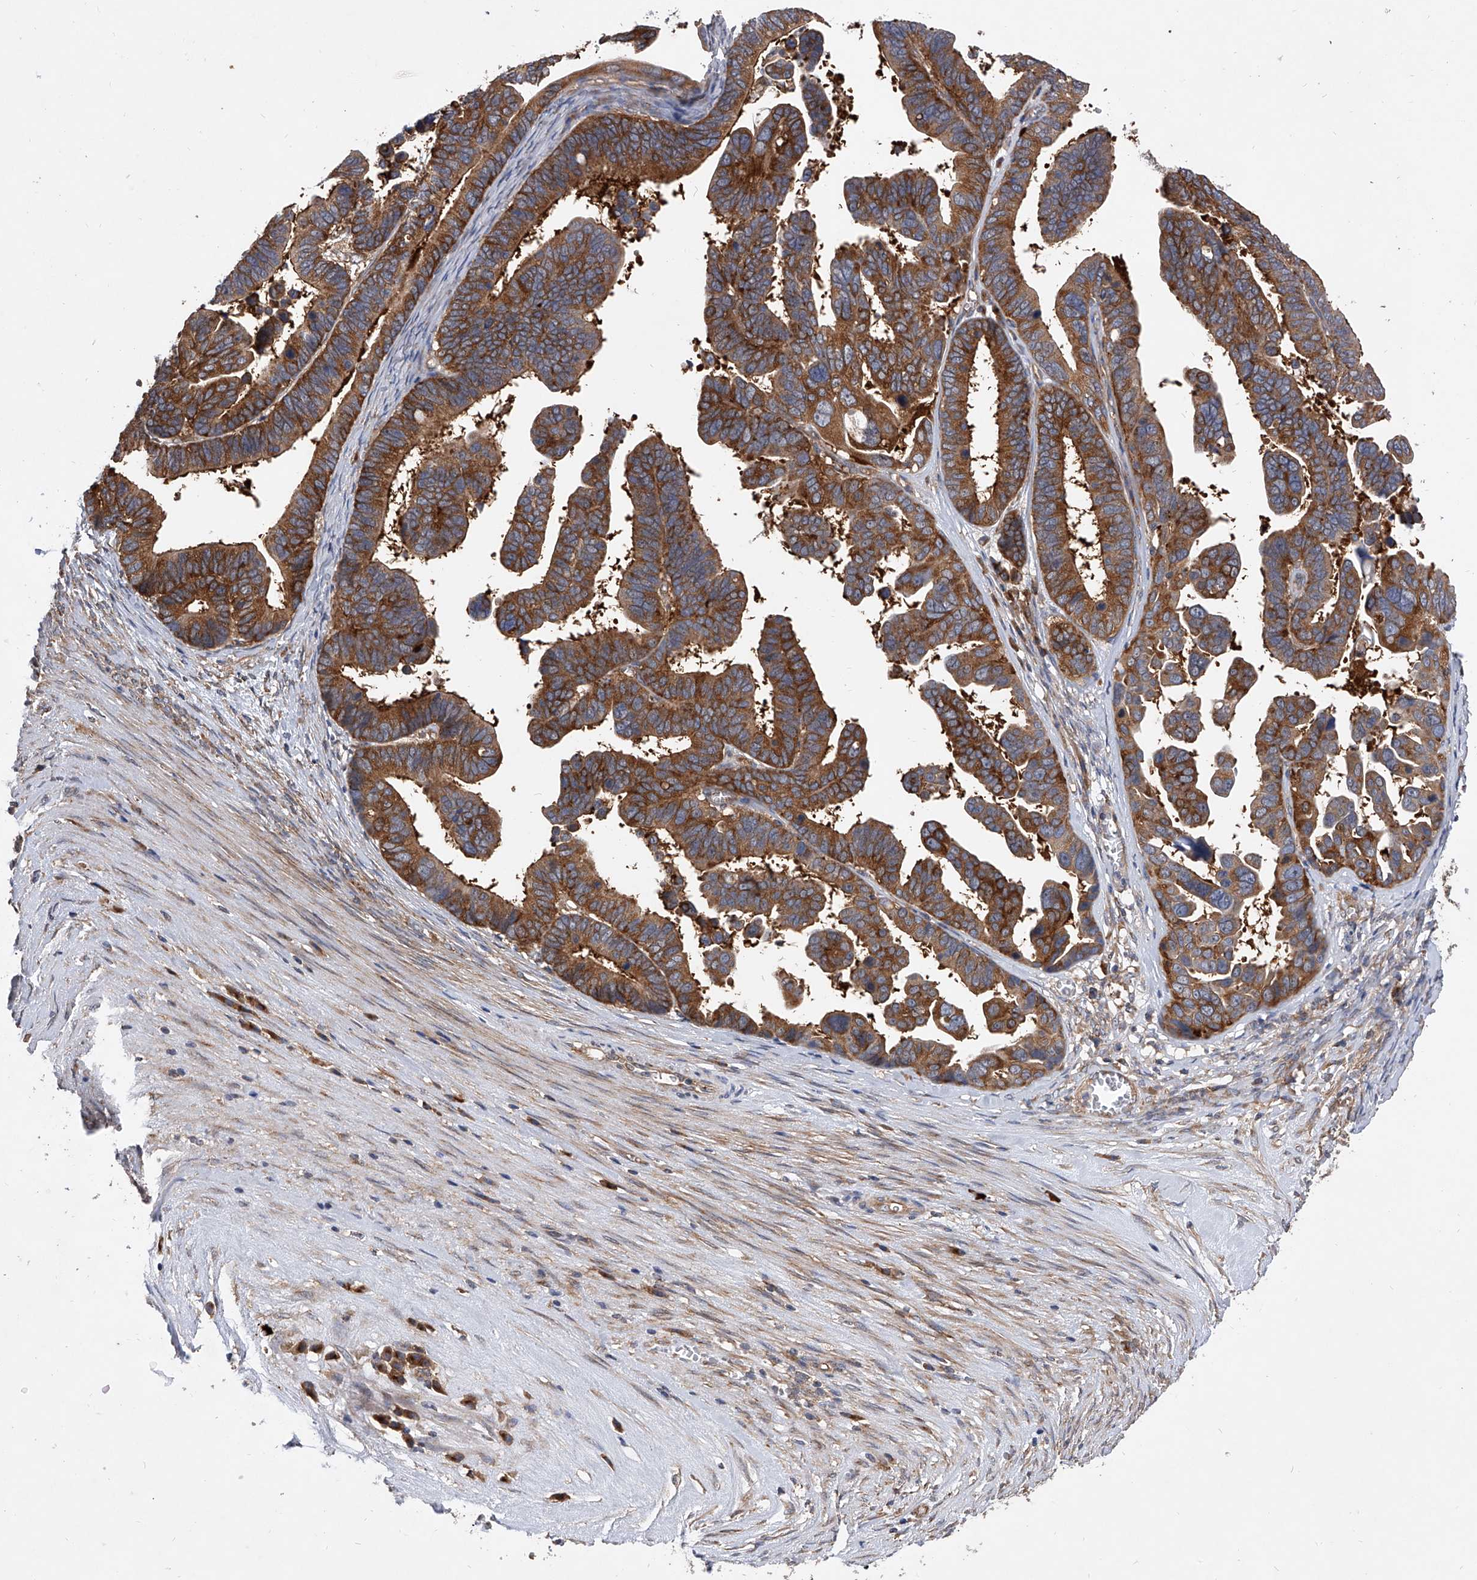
{"staining": {"intensity": "strong", "quantity": ">75%", "location": "cytoplasmic/membranous"}, "tissue": "ovarian cancer", "cell_type": "Tumor cells", "image_type": "cancer", "snomed": [{"axis": "morphology", "description": "Cystadenocarcinoma, serous, NOS"}, {"axis": "topography", "description": "Ovary"}], "caption": "The micrograph demonstrates immunohistochemical staining of serous cystadenocarcinoma (ovarian). There is strong cytoplasmic/membranous positivity is seen in approximately >75% of tumor cells. The protein of interest is stained brown, and the nuclei are stained in blue (DAB (3,3'-diaminobenzidine) IHC with brightfield microscopy, high magnification).", "gene": "CFAP410", "patient": {"sex": "female", "age": 56}}